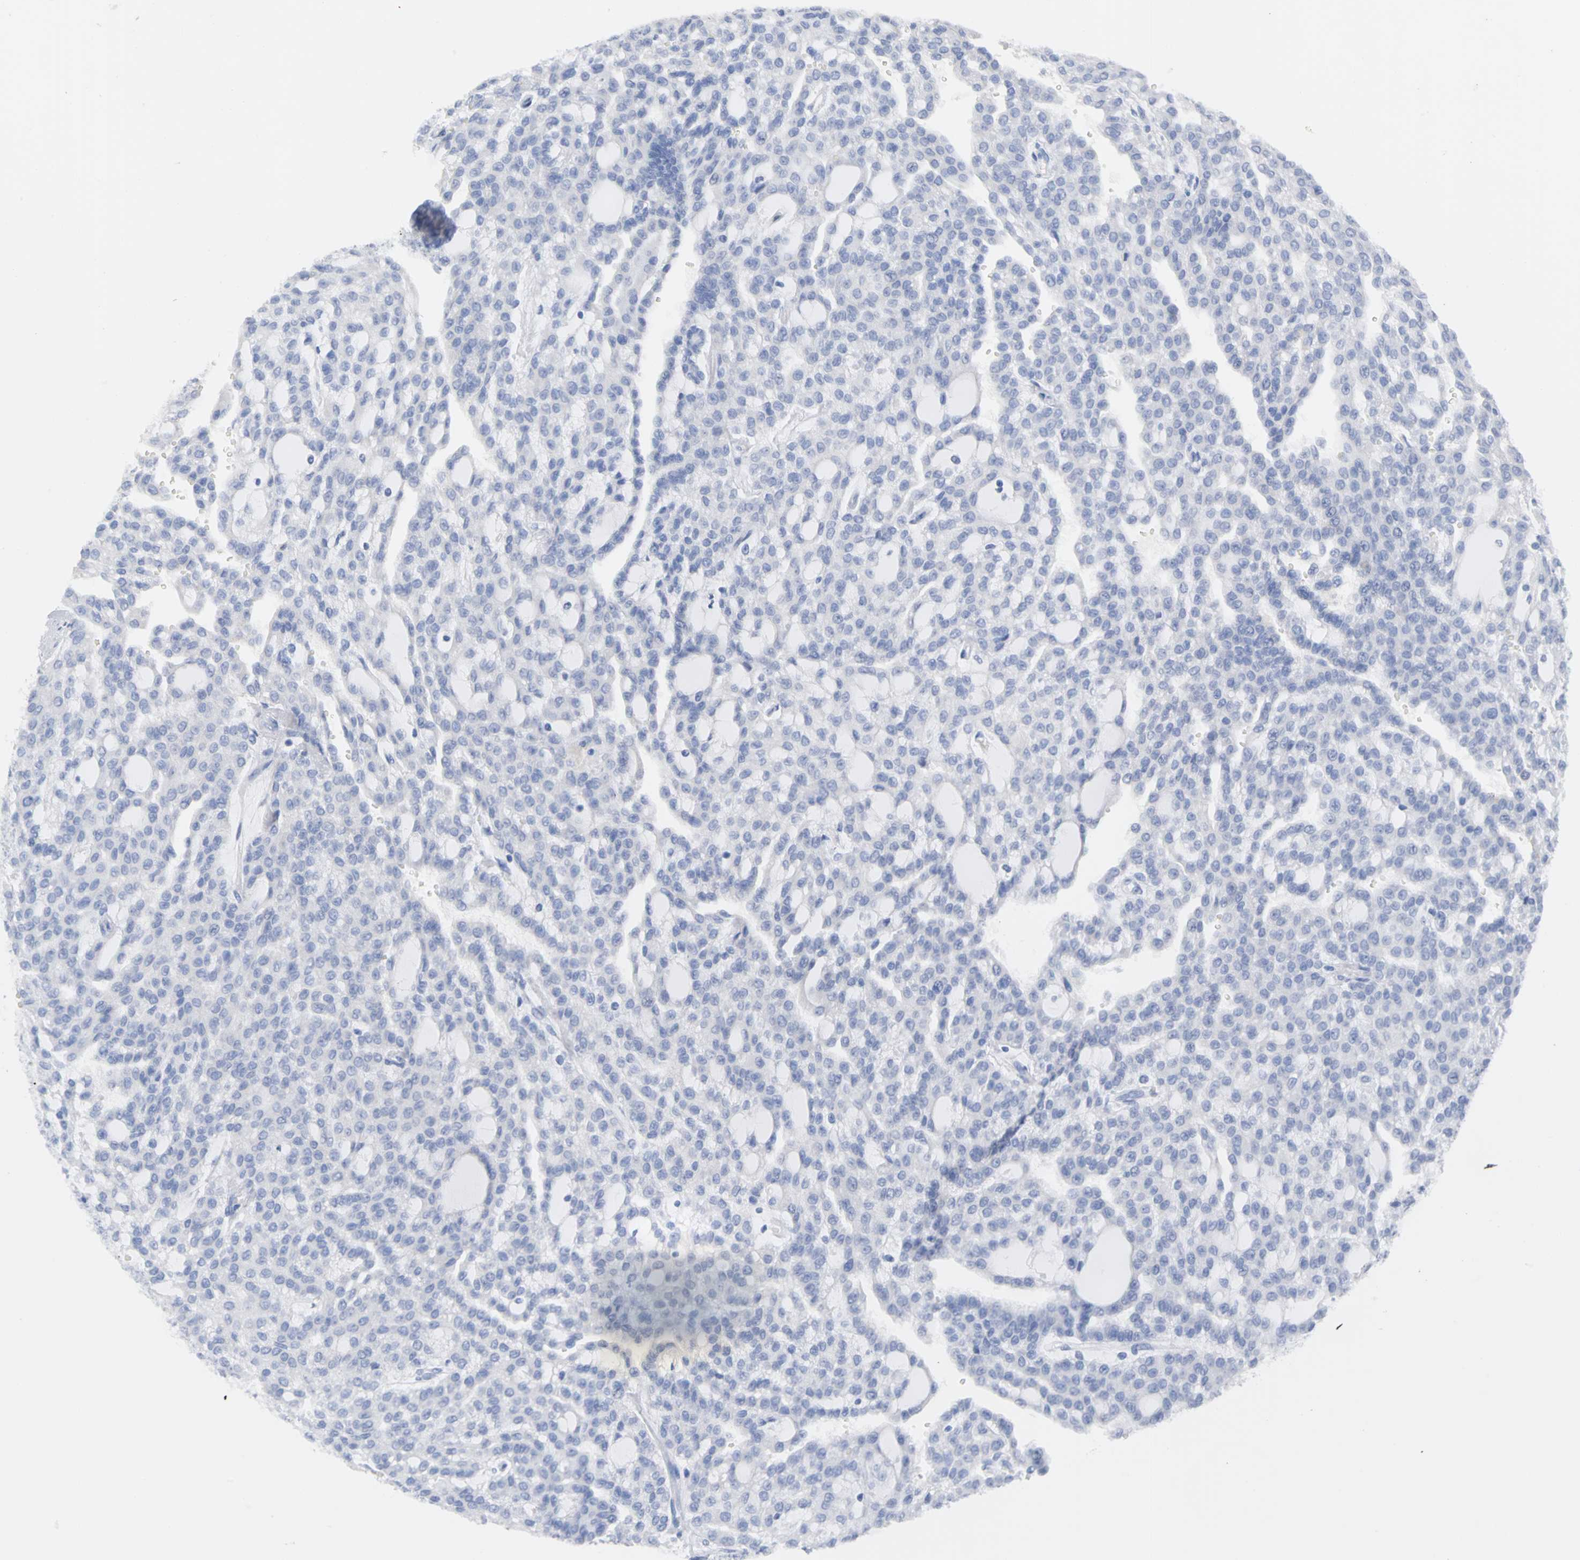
{"staining": {"intensity": "negative", "quantity": "none", "location": "none"}, "tissue": "renal cancer", "cell_type": "Tumor cells", "image_type": "cancer", "snomed": [{"axis": "morphology", "description": "Adenocarcinoma, NOS"}, {"axis": "topography", "description": "Kidney"}], "caption": "Protein analysis of renal adenocarcinoma reveals no significant expression in tumor cells.", "gene": "PGR", "patient": {"sex": "male", "age": 63}}